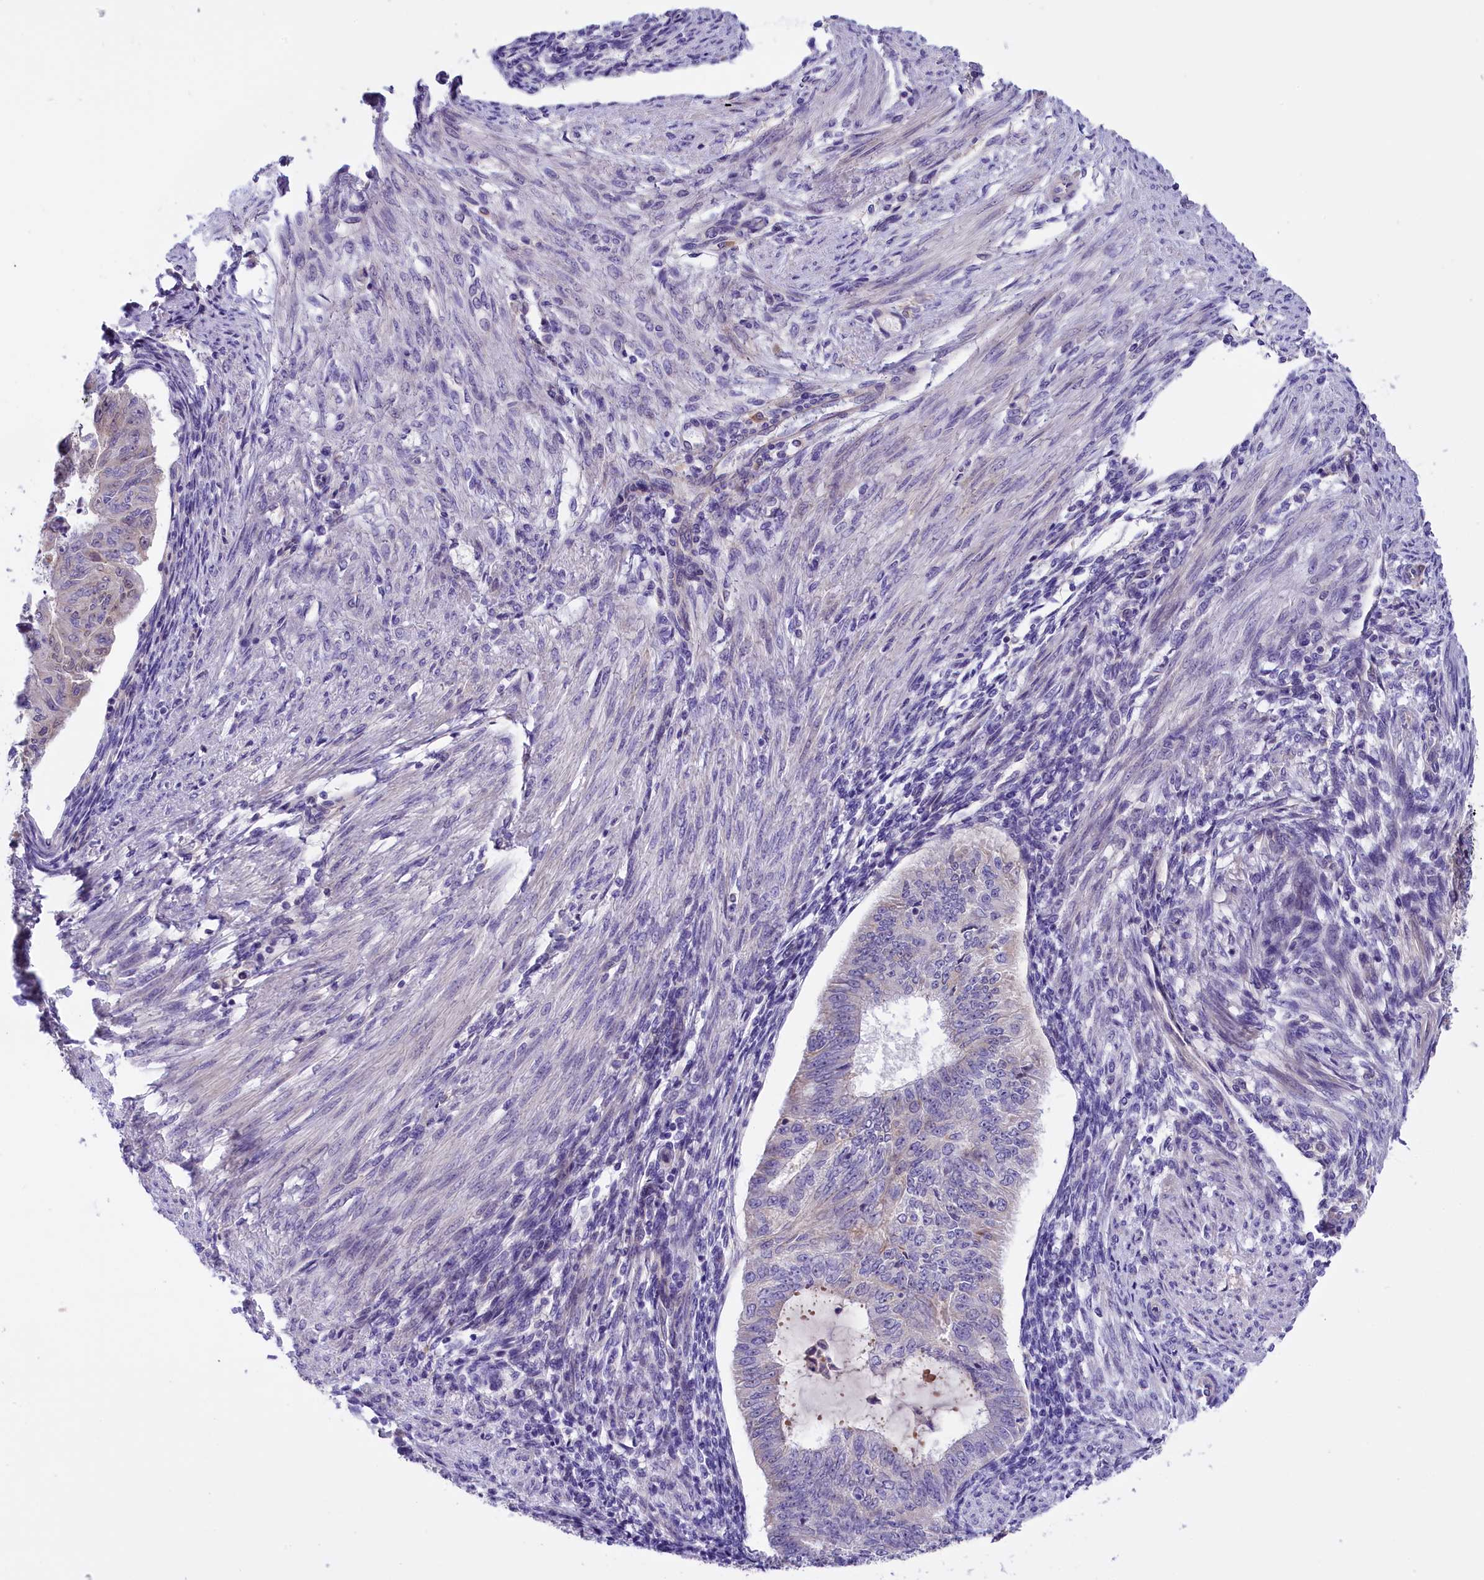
{"staining": {"intensity": "negative", "quantity": "none", "location": "none"}, "tissue": "endometrial cancer", "cell_type": "Tumor cells", "image_type": "cancer", "snomed": [{"axis": "morphology", "description": "Adenocarcinoma, NOS"}, {"axis": "topography", "description": "Endometrium"}], "caption": "Micrograph shows no significant protein positivity in tumor cells of adenocarcinoma (endometrial).", "gene": "CCDC32", "patient": {"sex": "female", "age": 32}}